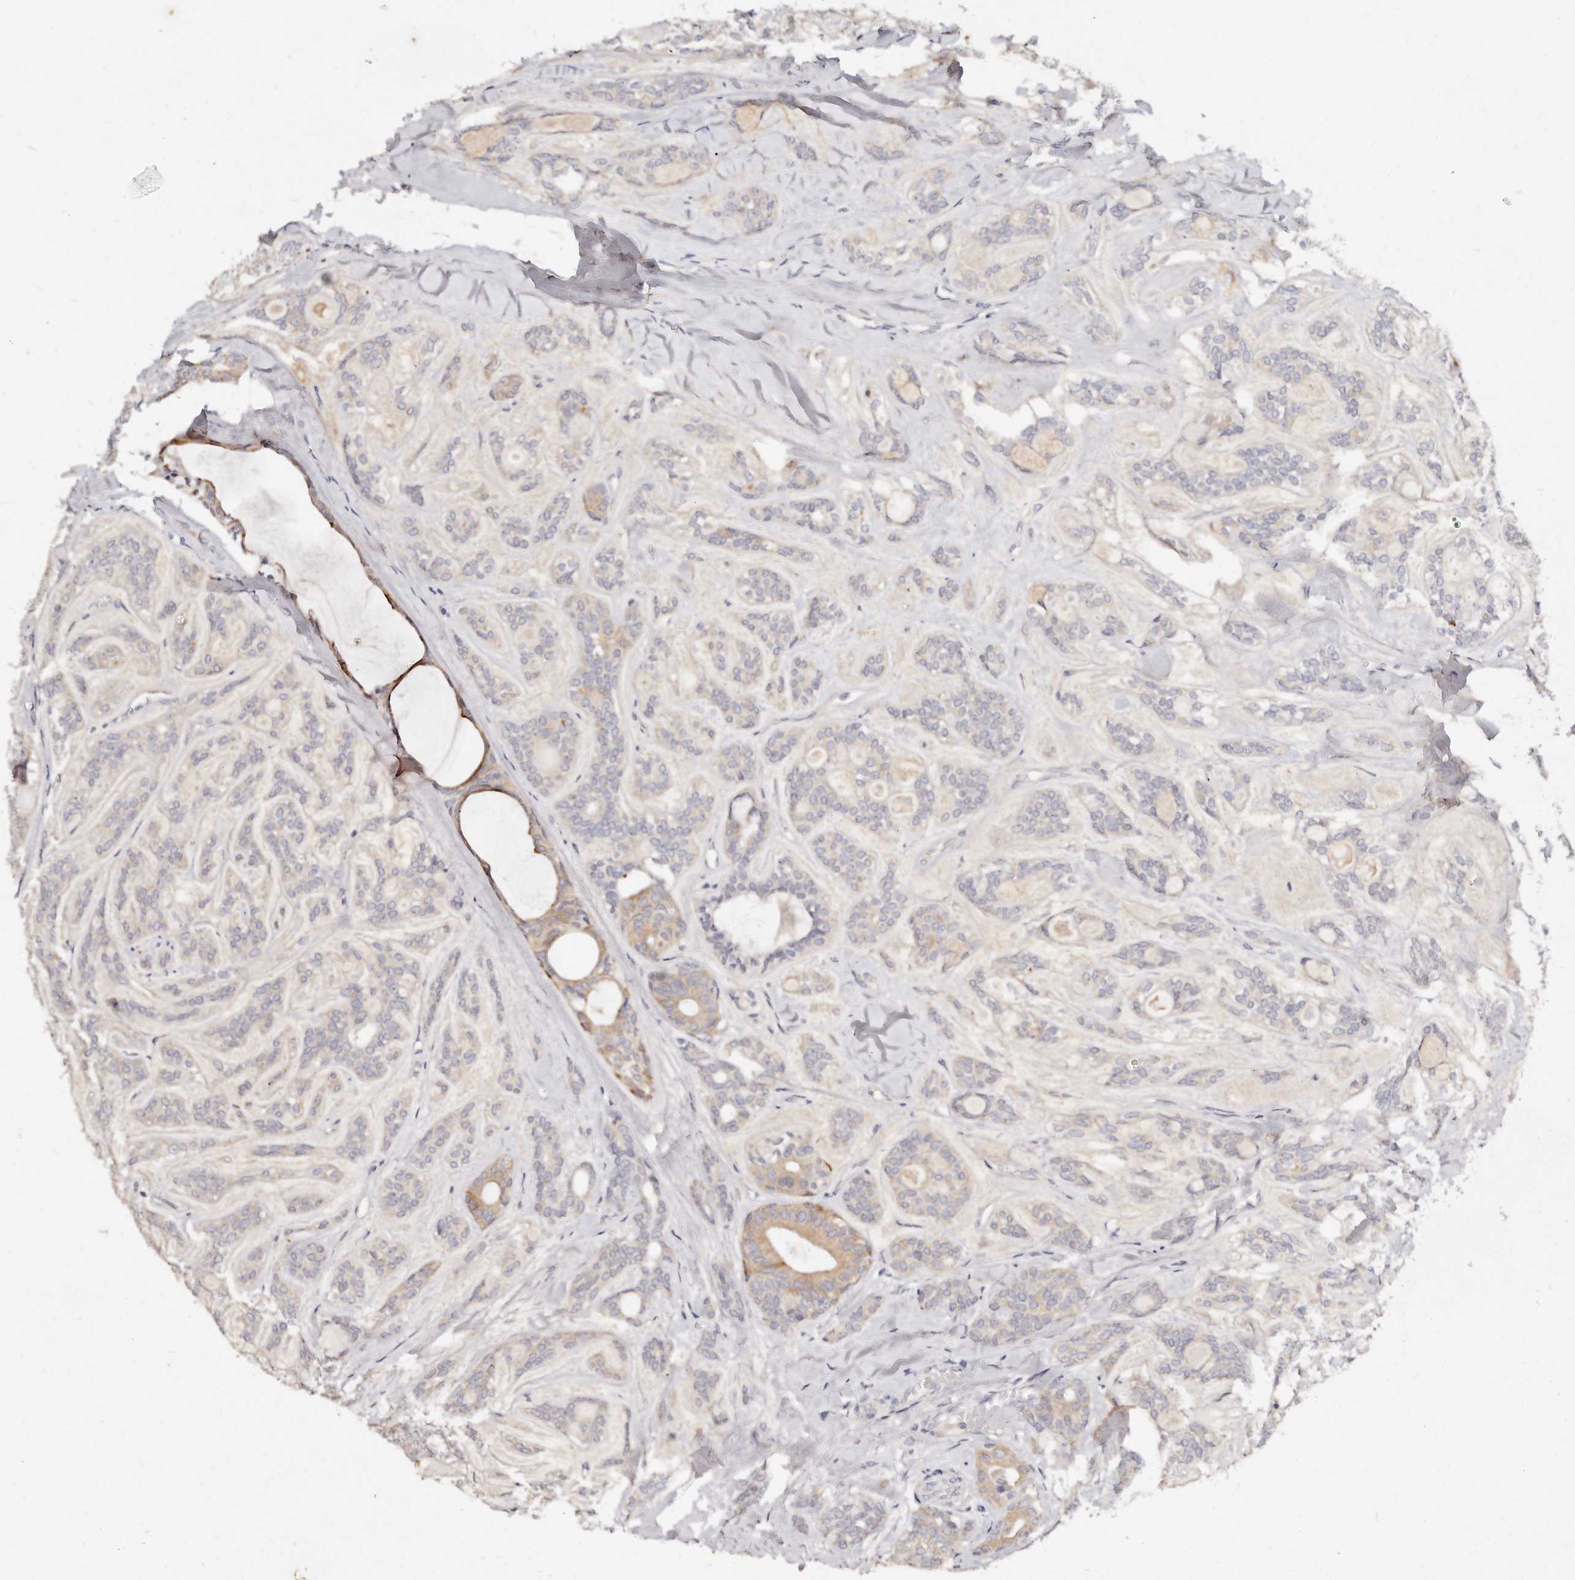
{"staining": {"intensity": "weak", "quantity": "<25%", "location": "cytoplasmic/membranous"}, "tissue": "head and neck cancer", "cell_type": "Tumor cells", "image_type": "cancer", "snomed": [{"axis": "morphology", "description": "Adenocarcinoma, NOS"}, {"axis": "topography", "description": "Head-Neck"}], "caption": "Immunohistochemistry (IHC) micrograph of neoplastic tissue: head and neck adenocarcinoma stained with DAB (3,3'-diaminobenzidine) reveals no significant protein staining in tumor cells.", "gene": "VIPAS39", "patient": {"sex": "male", "age": 66}}